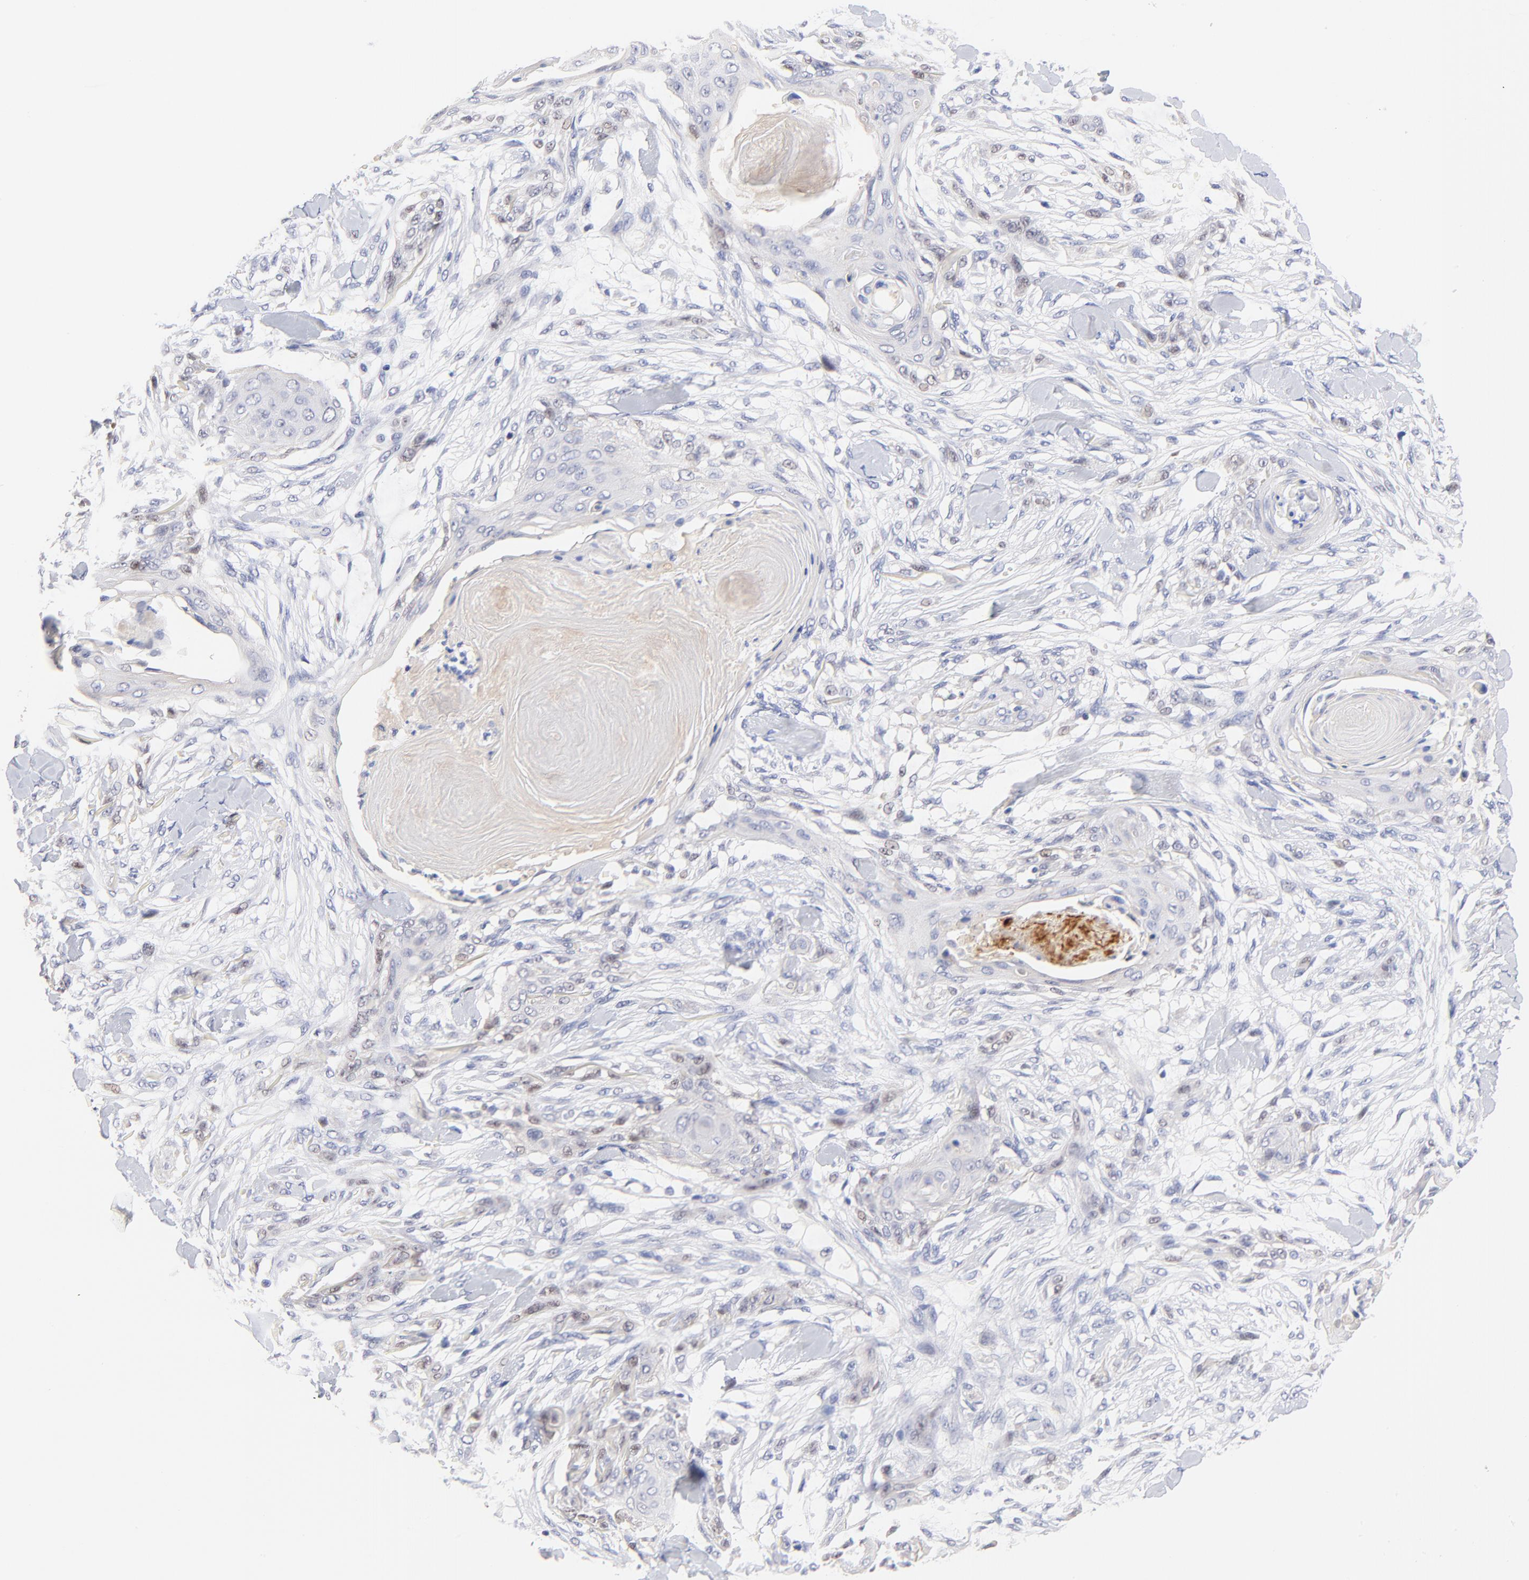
{"staining": {"intensity": "weak", "quantity": "<25%", "location": "nuclear"}, "tissue": "skin cancer", "cell_type": "Tumor cells", "image_type": "cancer", "snomed": [{"axis": "morphology", "description": "Squamous cell carcinoma, NOS"}, {"axis": "topography", "description": "Skin"}], "caption": "This is a micrograph of immunohistochemistry staining of skin cancer, which shows no positivity in tumor cells.", "gene": "FAM117B", "patient": {"sex": "female", "age": 59}}